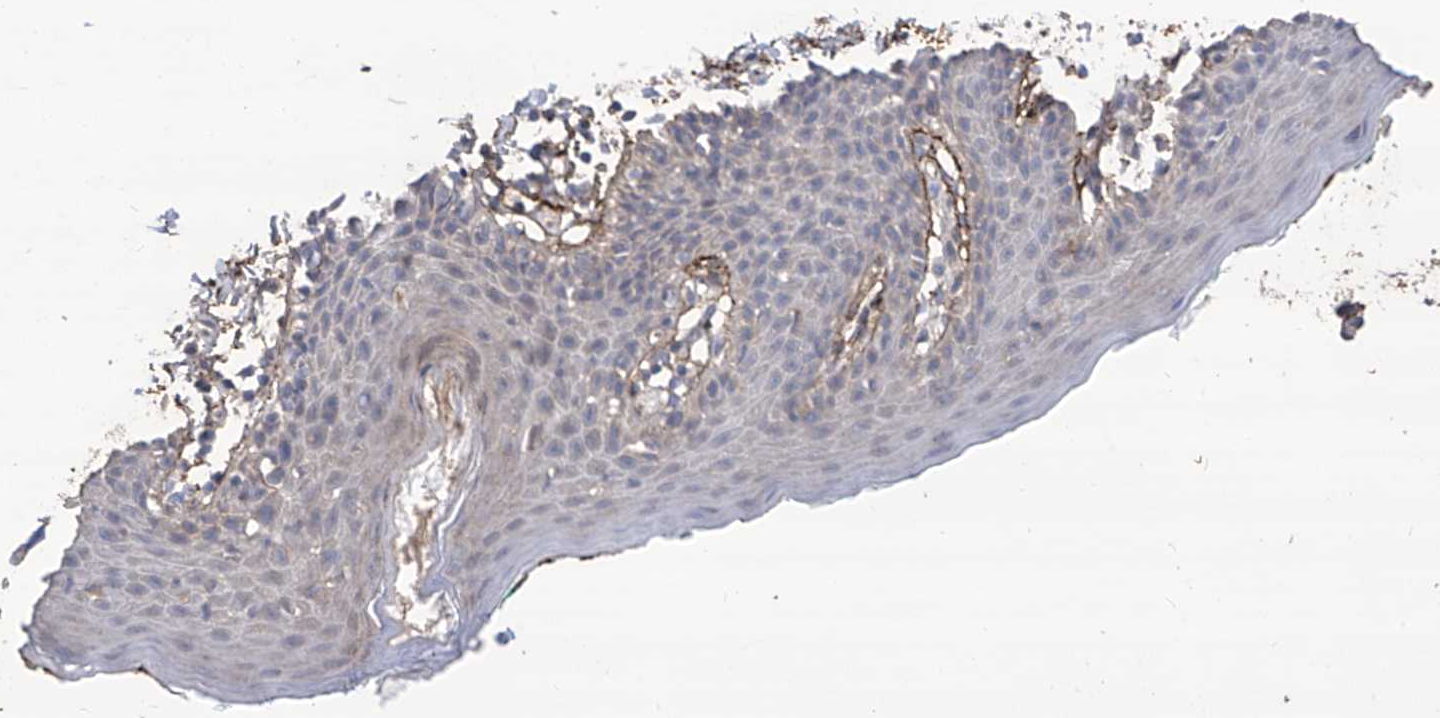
{"staining": {"intensity": "moderate", "quantity": "<25%", "location": "cytoplasmic/membranous"}, "tissue": "skin", "cell_type": "Epidermal cells", "image_type": "normal", "snomed": [{"axis": "morphology", "description": "Normal tissue, NOS"}, {"axis": "topography", "description": "Vulva"}], "caption": "Protein expression by IHC reveals moderate cytoplasmic/membranous staining in approximately <25% of epidermal cells in unremarkable skin. The staining was performed using DAB to visualize the protein expression in brown, while the nuclei were stained in blue with hematoxylin (Magnification: 20x).", "gene": "TXNIP", "patient": {"sex": "female", "age": 66}}